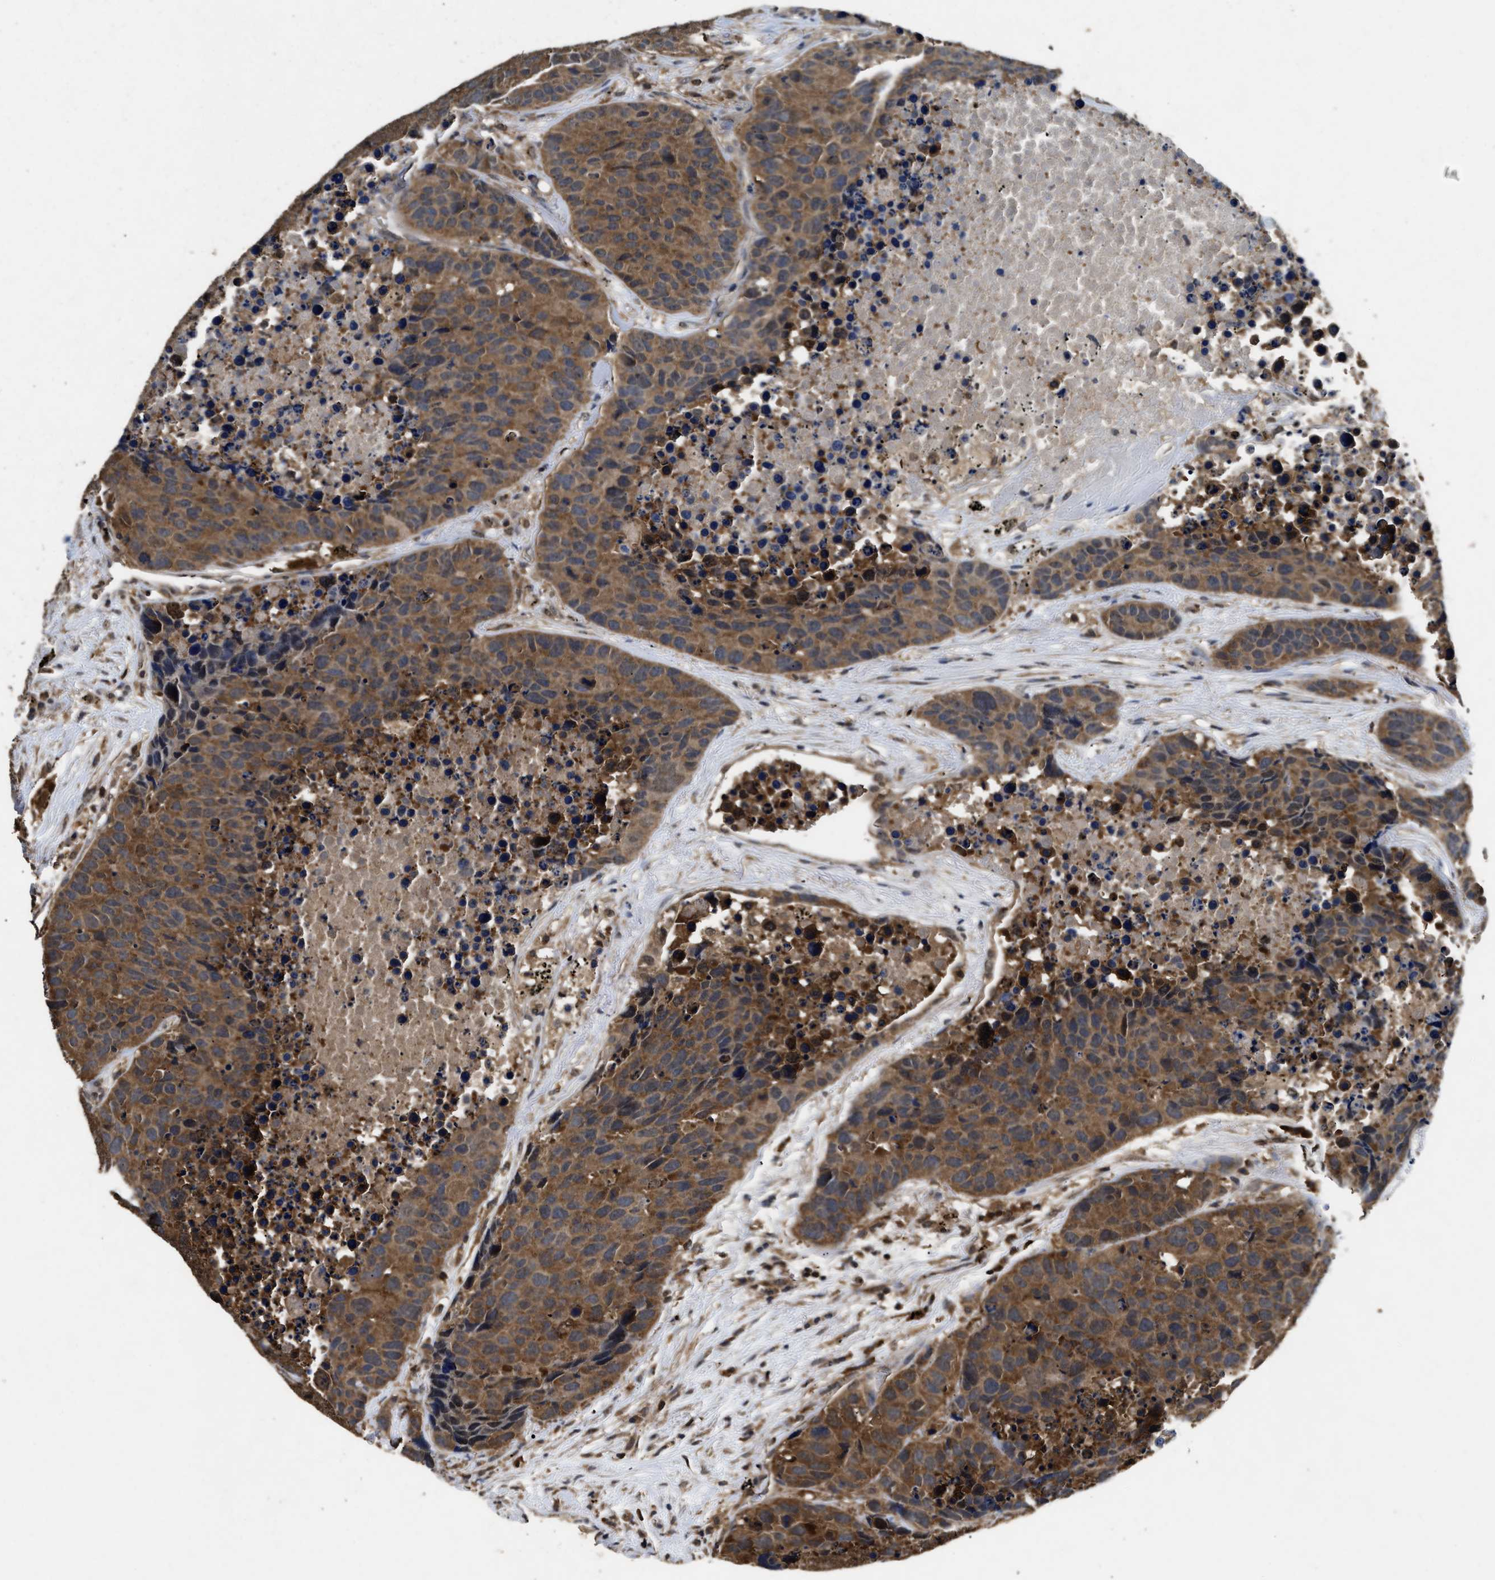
{"staining": {"intensity": "moderate", "quantity": ">75%", "location": "cytoplasmic/membranous"}, "tissue": "carcinoid", "cell_type": "Tumor cells", "image_type": "cancer", "snomed": [{"axis": "morphology", "description": "Carcinoid, malignant, NOS"}, {"axis": "topography", "description": "Lung"}], "caption": "Carcinoid stained with a protein marker displays moderate staining in tumor cells.", "gene": "ACAT2", "patient": {"sex": "male", "age": 60}}